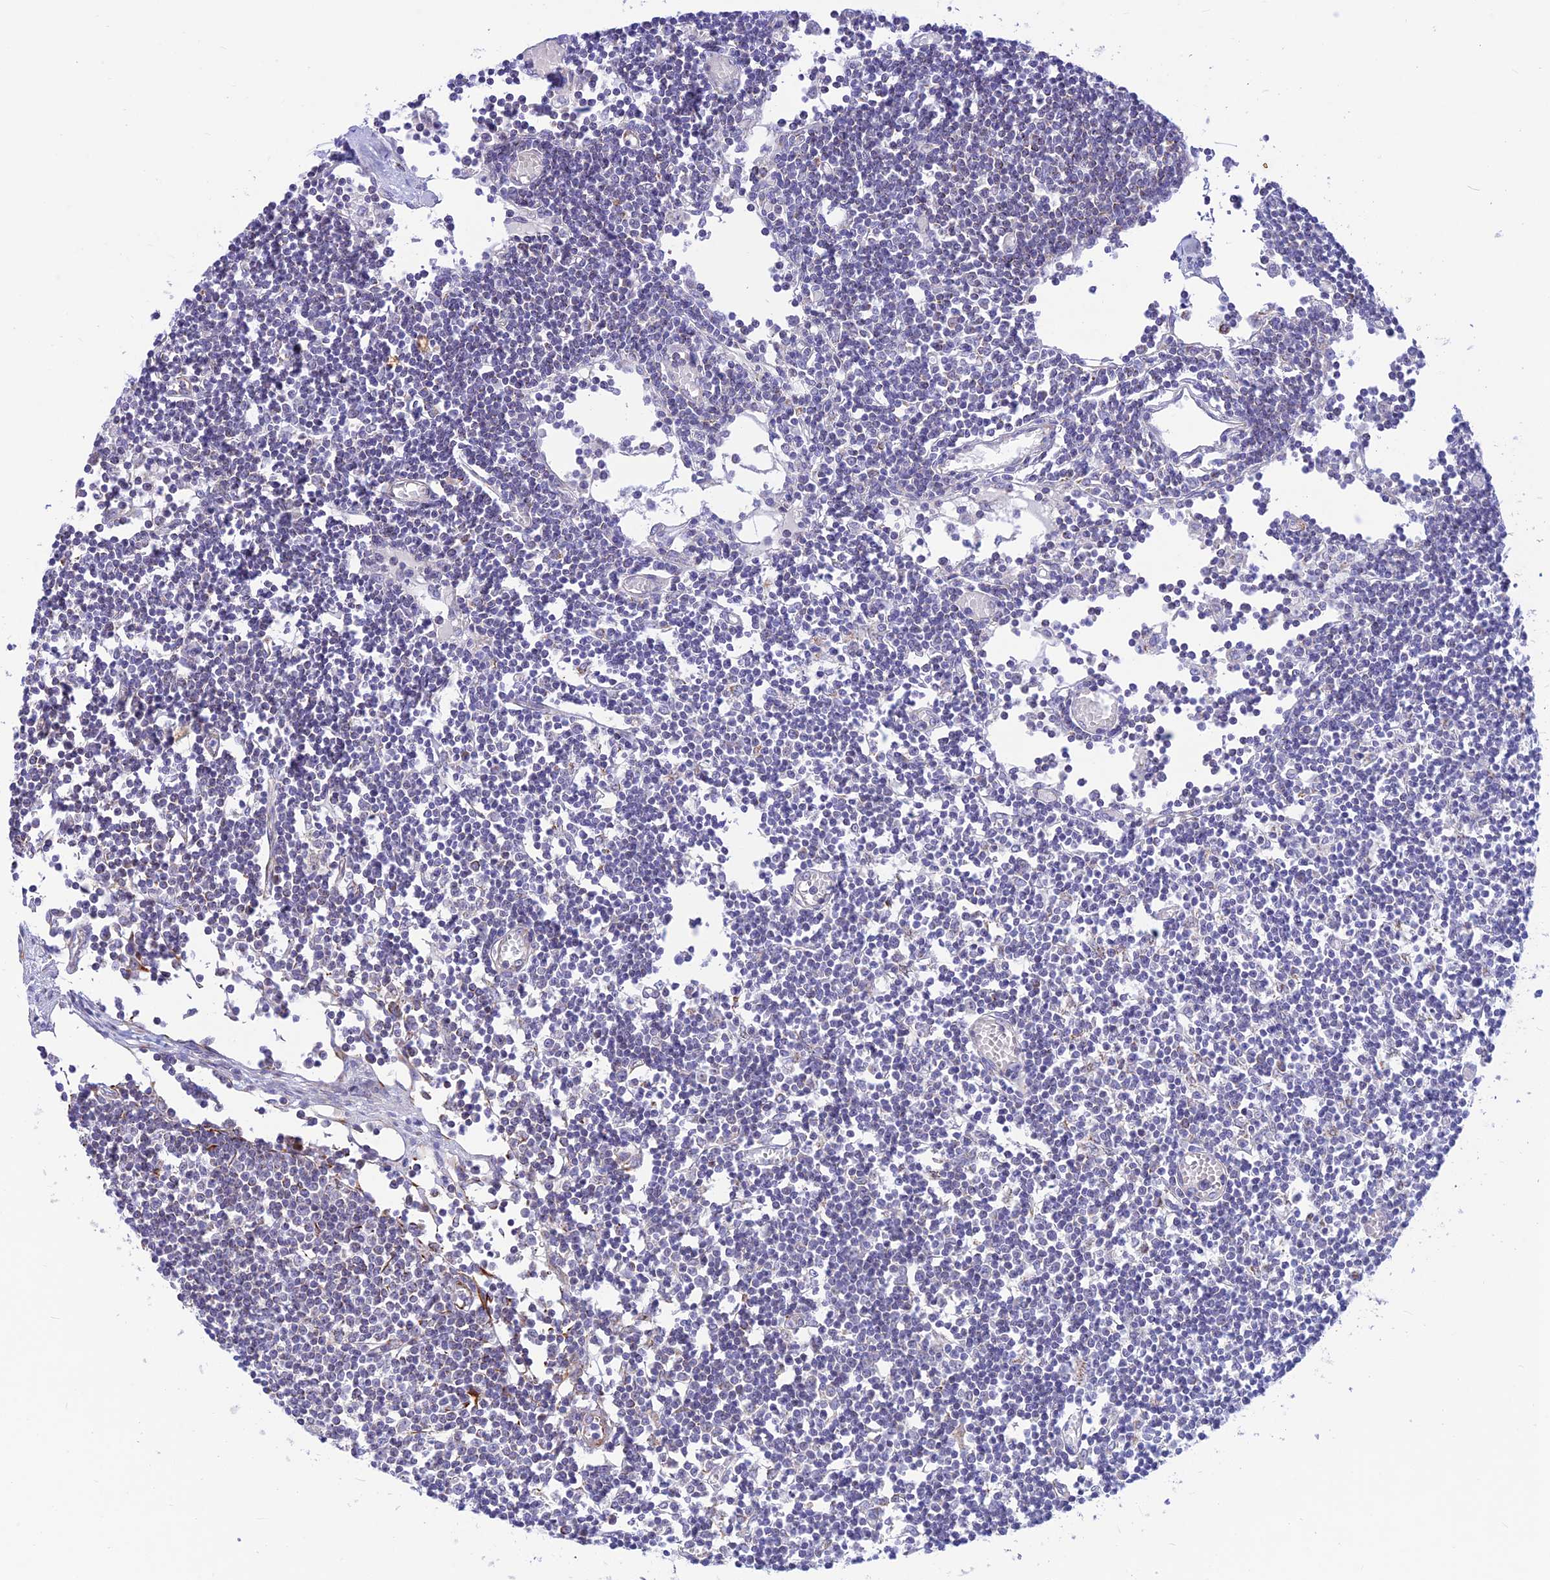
{"staining": {"intensity": "negative", "quantity": "none", "location": "none"}, "tissue": "lymph node", "cell_type": "Germinal center cells", "image_type": "normal", "snomed": [{"axis": "morphology", "description": "Normal tissue, NOS"}, {"axis": "topography", "description": "Lymph node"}], "caption": "Immunohistochemistry (IHC) of benign lymph node reveals no positivity in germinal center cells.", "gene": "FAM186B", "patient": {"sex": "female", "age": 11}}